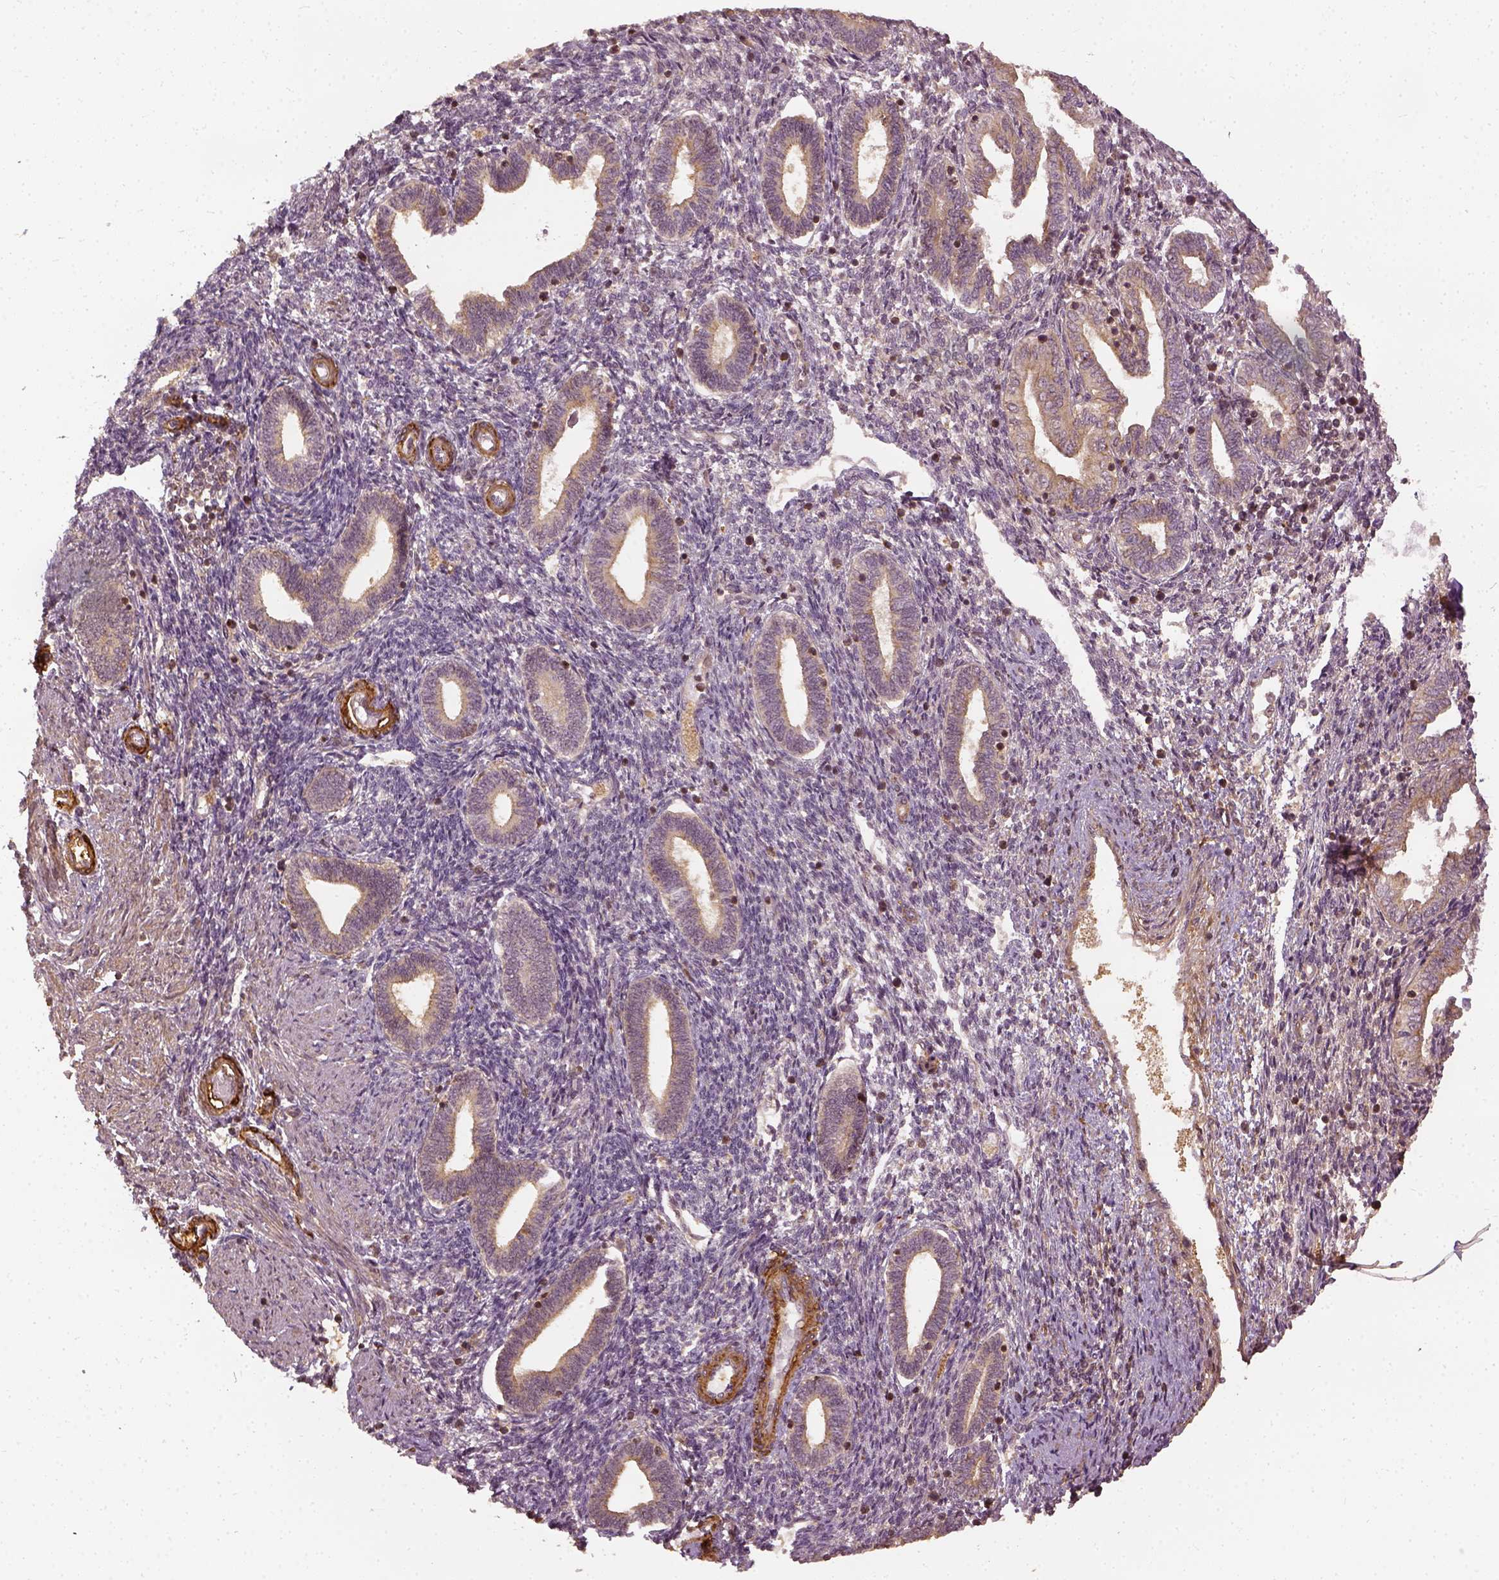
{"staining": {"intensity": "weak", "quantity": "<25%", "location": "cytoplasmic/membranous"}, "tissue": "endometrium", "cell_type": "Cells in endometrial stroma", "image_type": "normal", "snomed": [{"axis": "morphology", "description": "Normal tissue, NOS"}, {"axis": "topography", "description": "Endometrium"}], "caption": "Immunohistochemical staining of unremarkable human endometrium shows no significant staining in cells in endometrial stroma.", "gene": "VEGFA", "patient": {"sex": "female", "age": 42}}